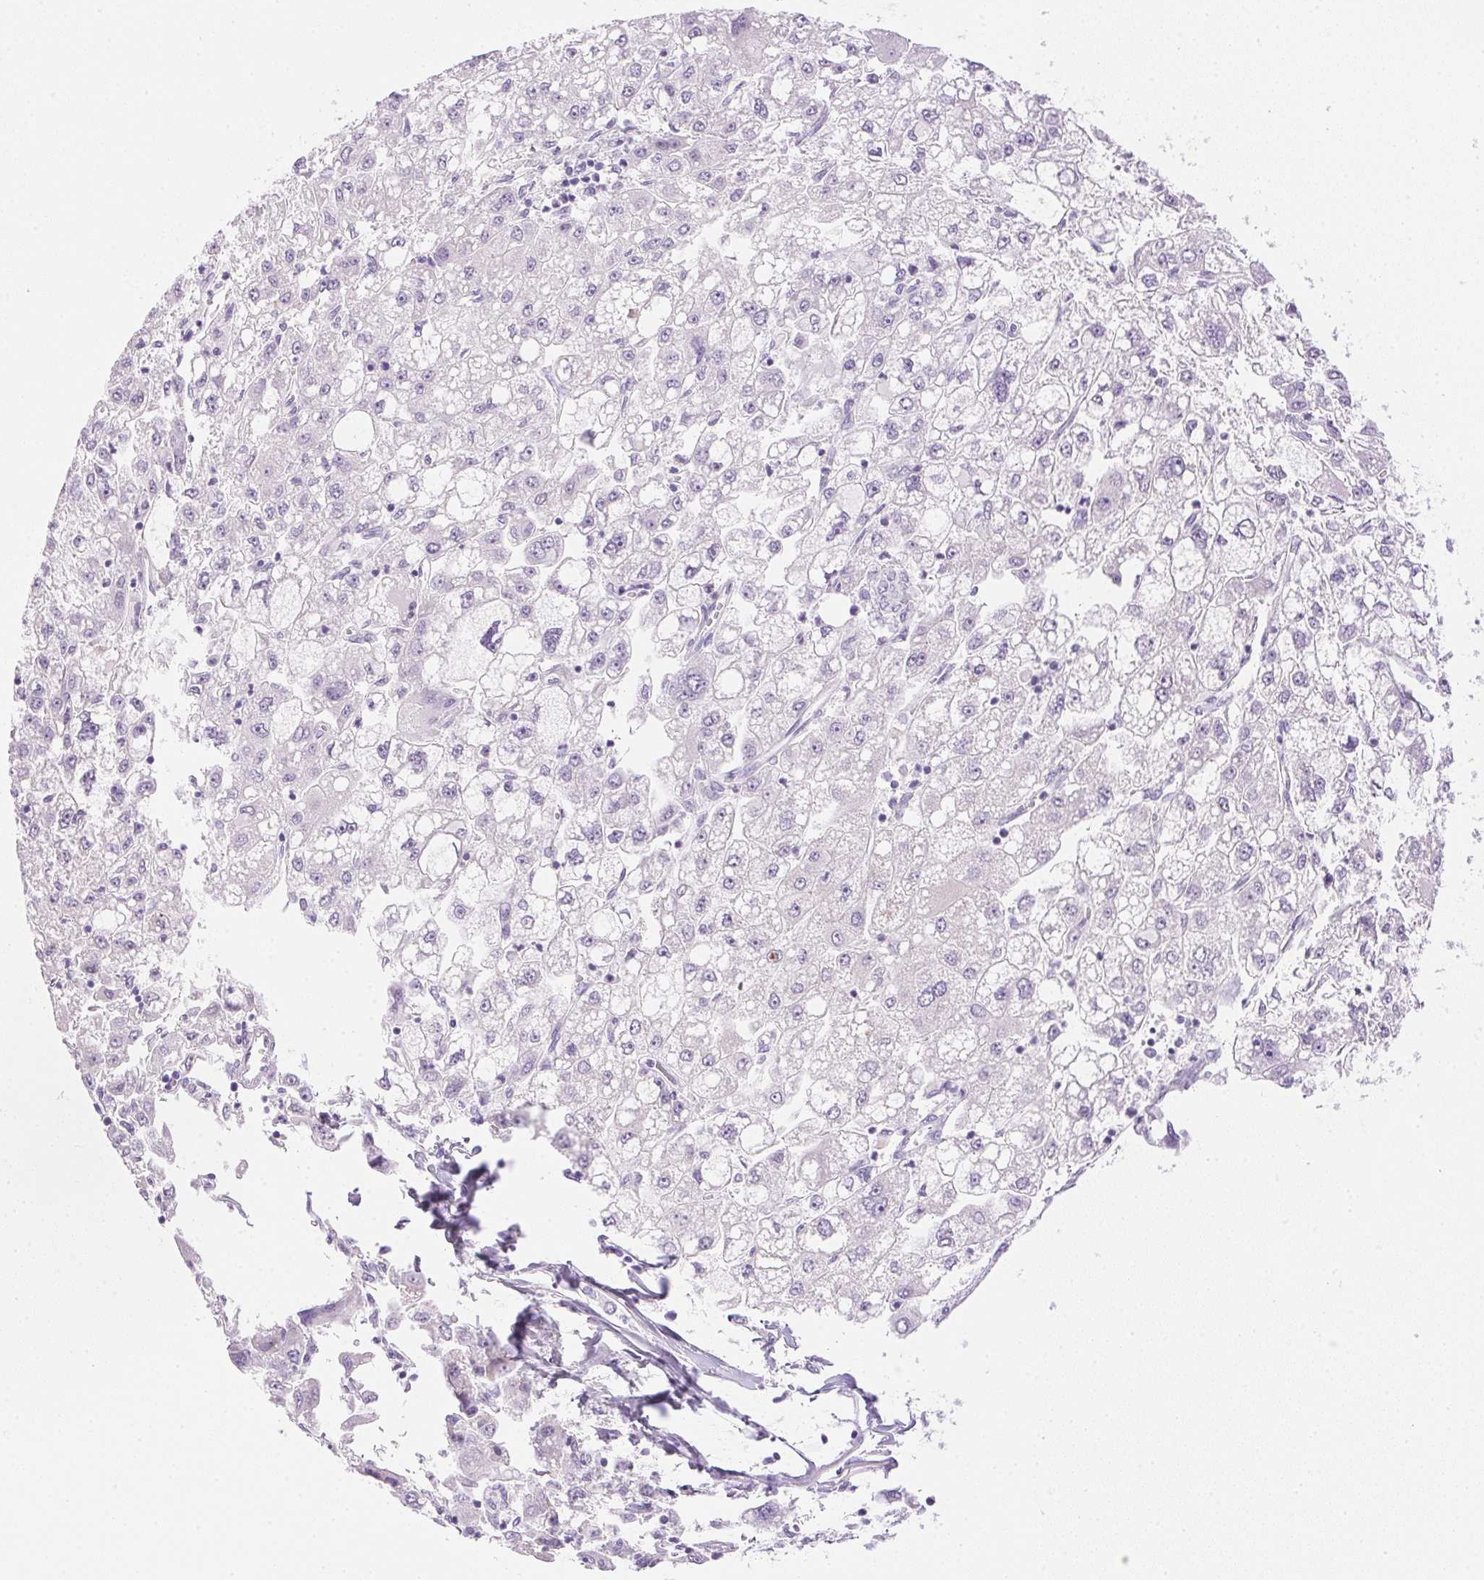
{"staining": {"intensity": "negative", "quantity": "none", "location": "none"}, "tissue": "liver cancer", "cell_type": "Tumor cells", "image_type": "cancer", "snomed": [{"axis": "morphology", "description": "Carcinoma, Hepatocellular, NOS"}, {"axis": "topography", "description": "Liver"}], "caption": "DAB immunohistochemical staining of human liver hepatocellular carcinoma exhibits no significant expression in tumor cells. Brightfield microscopy of immunohistochemistry stained with DAB (brown) and hematoxylin (blue), captured at high magnification.", "gene": "CTRL", "patient": {"sex": "male", "age": 40}}